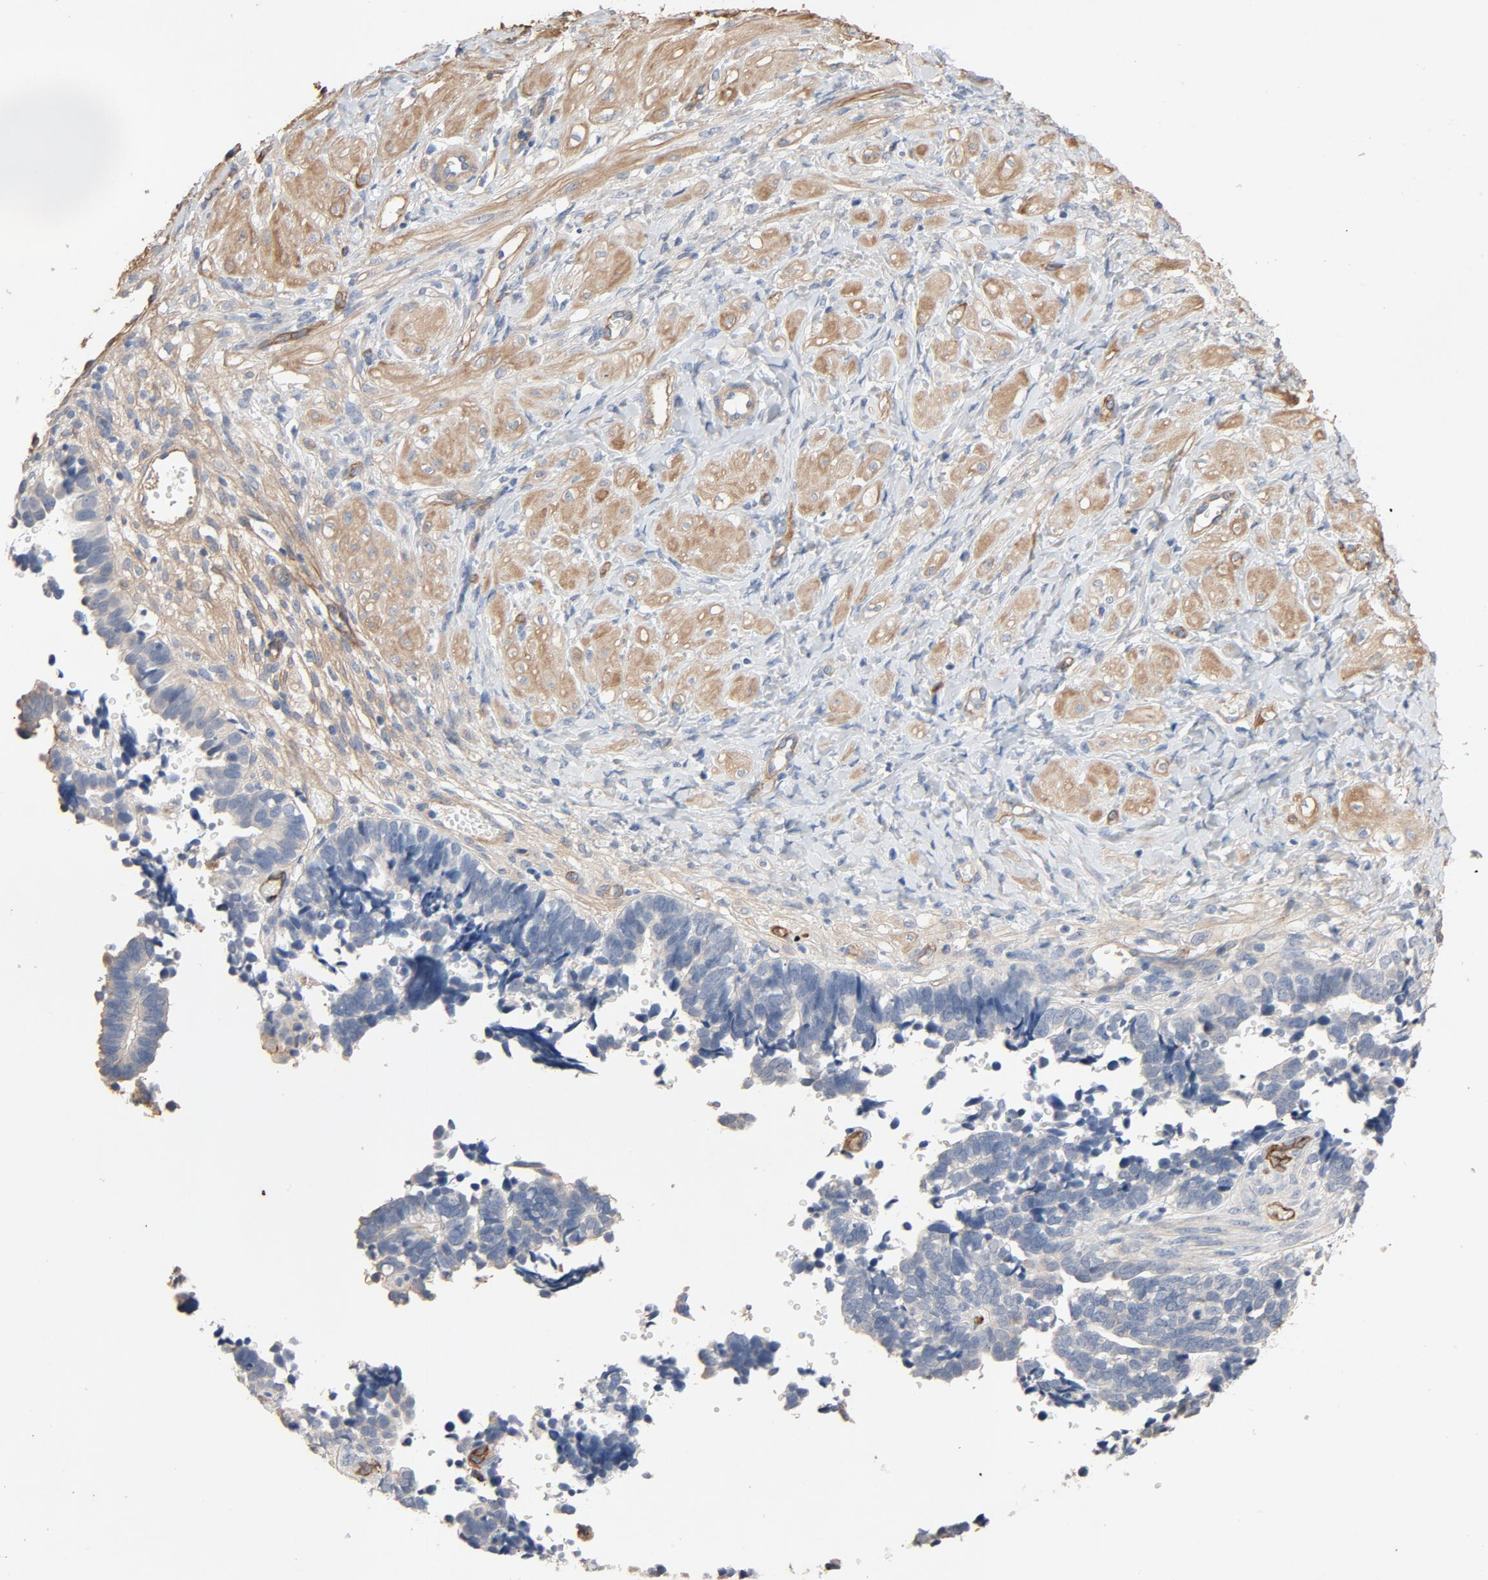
{"staining": {"intensity": "negative", "quantity": "none", "location": "none"}, "tissue": "ovarian cancer", "cell_type": "Tumor cells", "image_type": "cancer", "snomed": [{"axis": "morphology", "description": "Cystadenocarcinoma, serous, NOS"}, {"axis": "topography", "description": "Ovary"}], "caption": "The immunohistochemistry photomicrograph has no significant expression in tumor cells of serous cystadenocarcinoma (ovarian) tissue.", "gene": "KDR", "patient": {"sex": "female", "age": 77}}